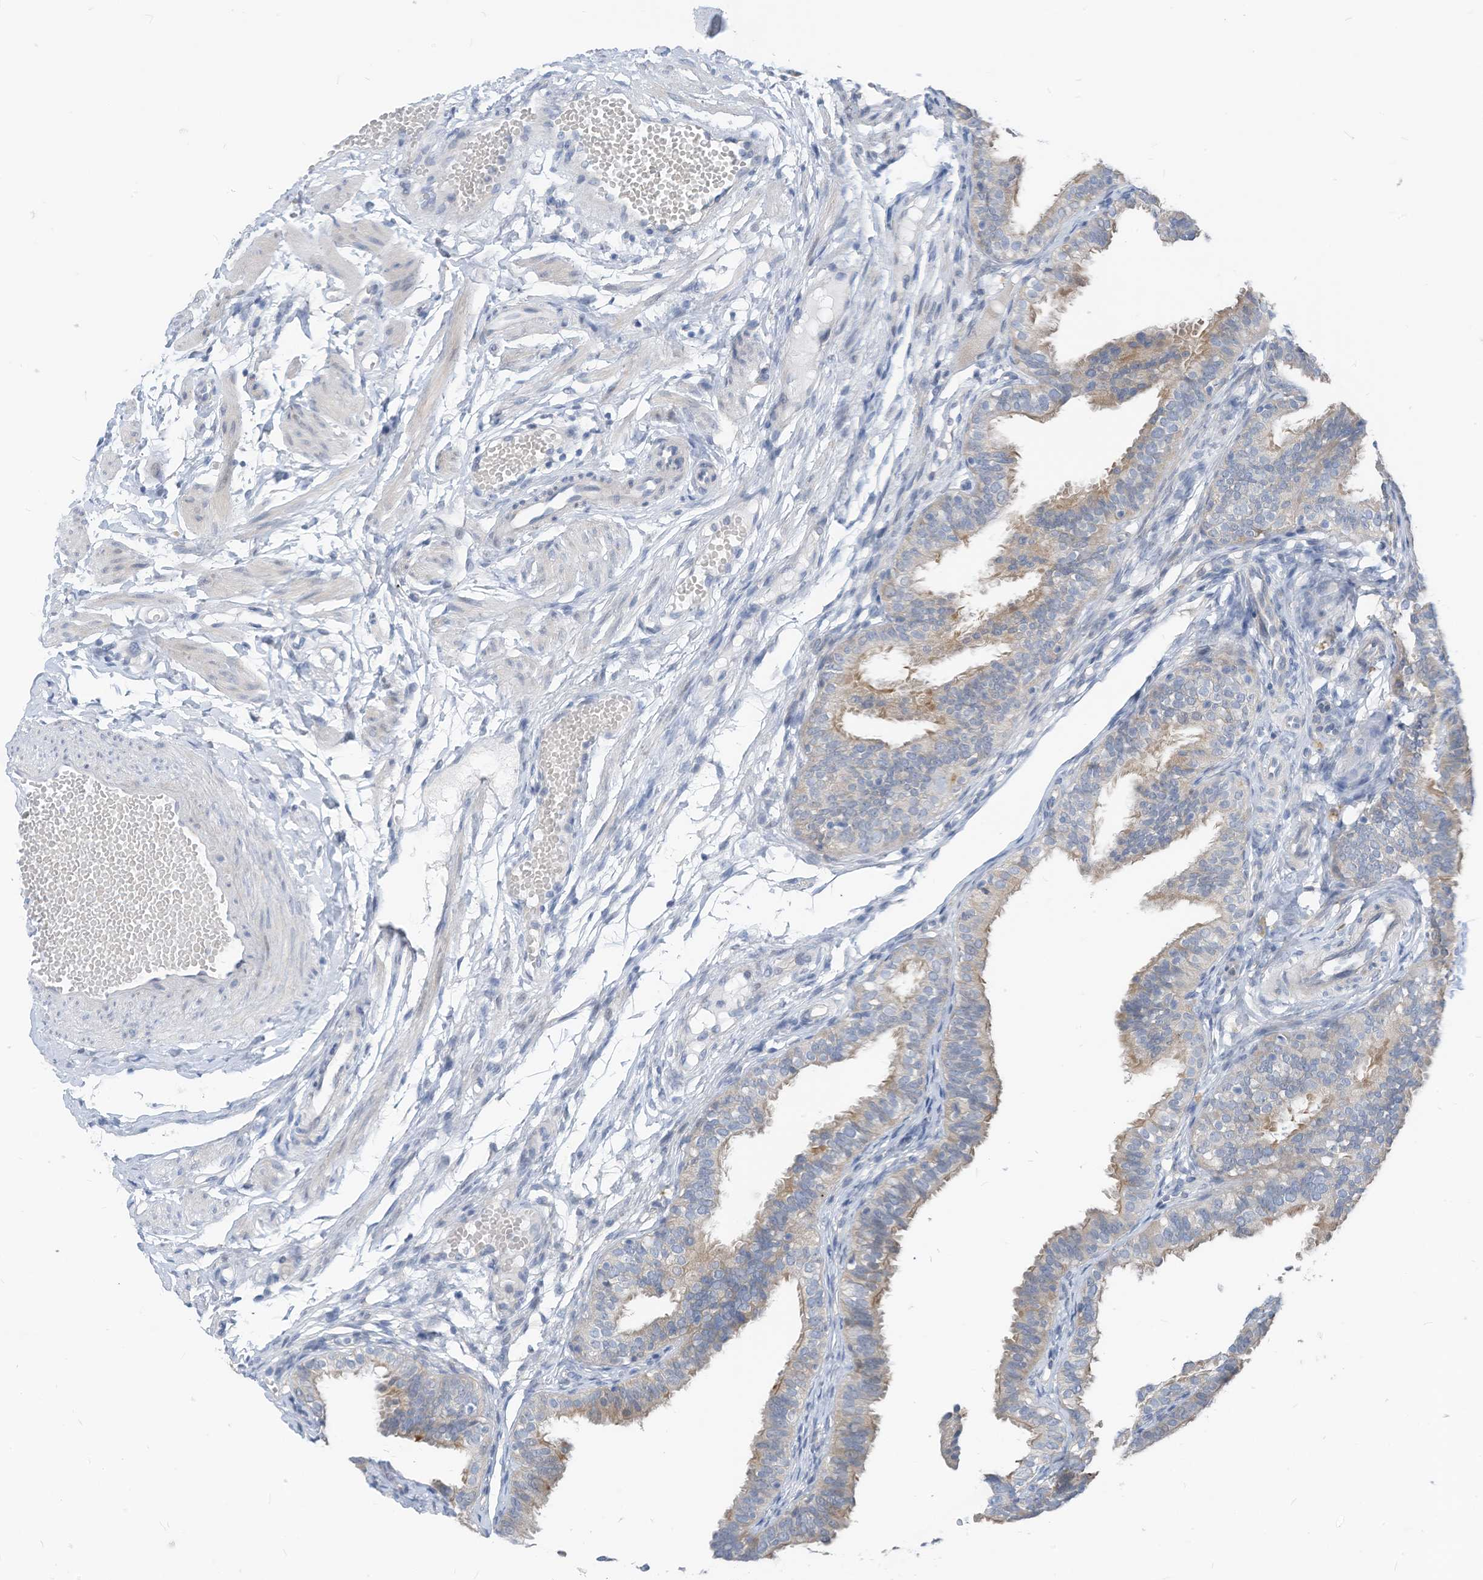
{"staining": {"intensity": "weak", "quantity": "25%-75%", "location": "cytoplasmic/membranous"}, "tissue": "fallopian tube", "cell_type": "Glandular cells", "image_type": "normal", "snomed": [{"axis": "morphology", "description": "Normal tissue, NOS"}, {"axis": "topography", "description": "Fallopian tube"}], "caption": "Fallopian tube stained with DAB (3,3'-diaminobenzidine) immunohistochemistry (IHC) displays low levels of weak cytoplasmic/membranous expression in about 25%-75% of glandular cells. (brown staining indicates protein expression, while blue staining denotes nuclei).", "gene": "LDAH", "patient": {"sex": "female", "age": 35}}